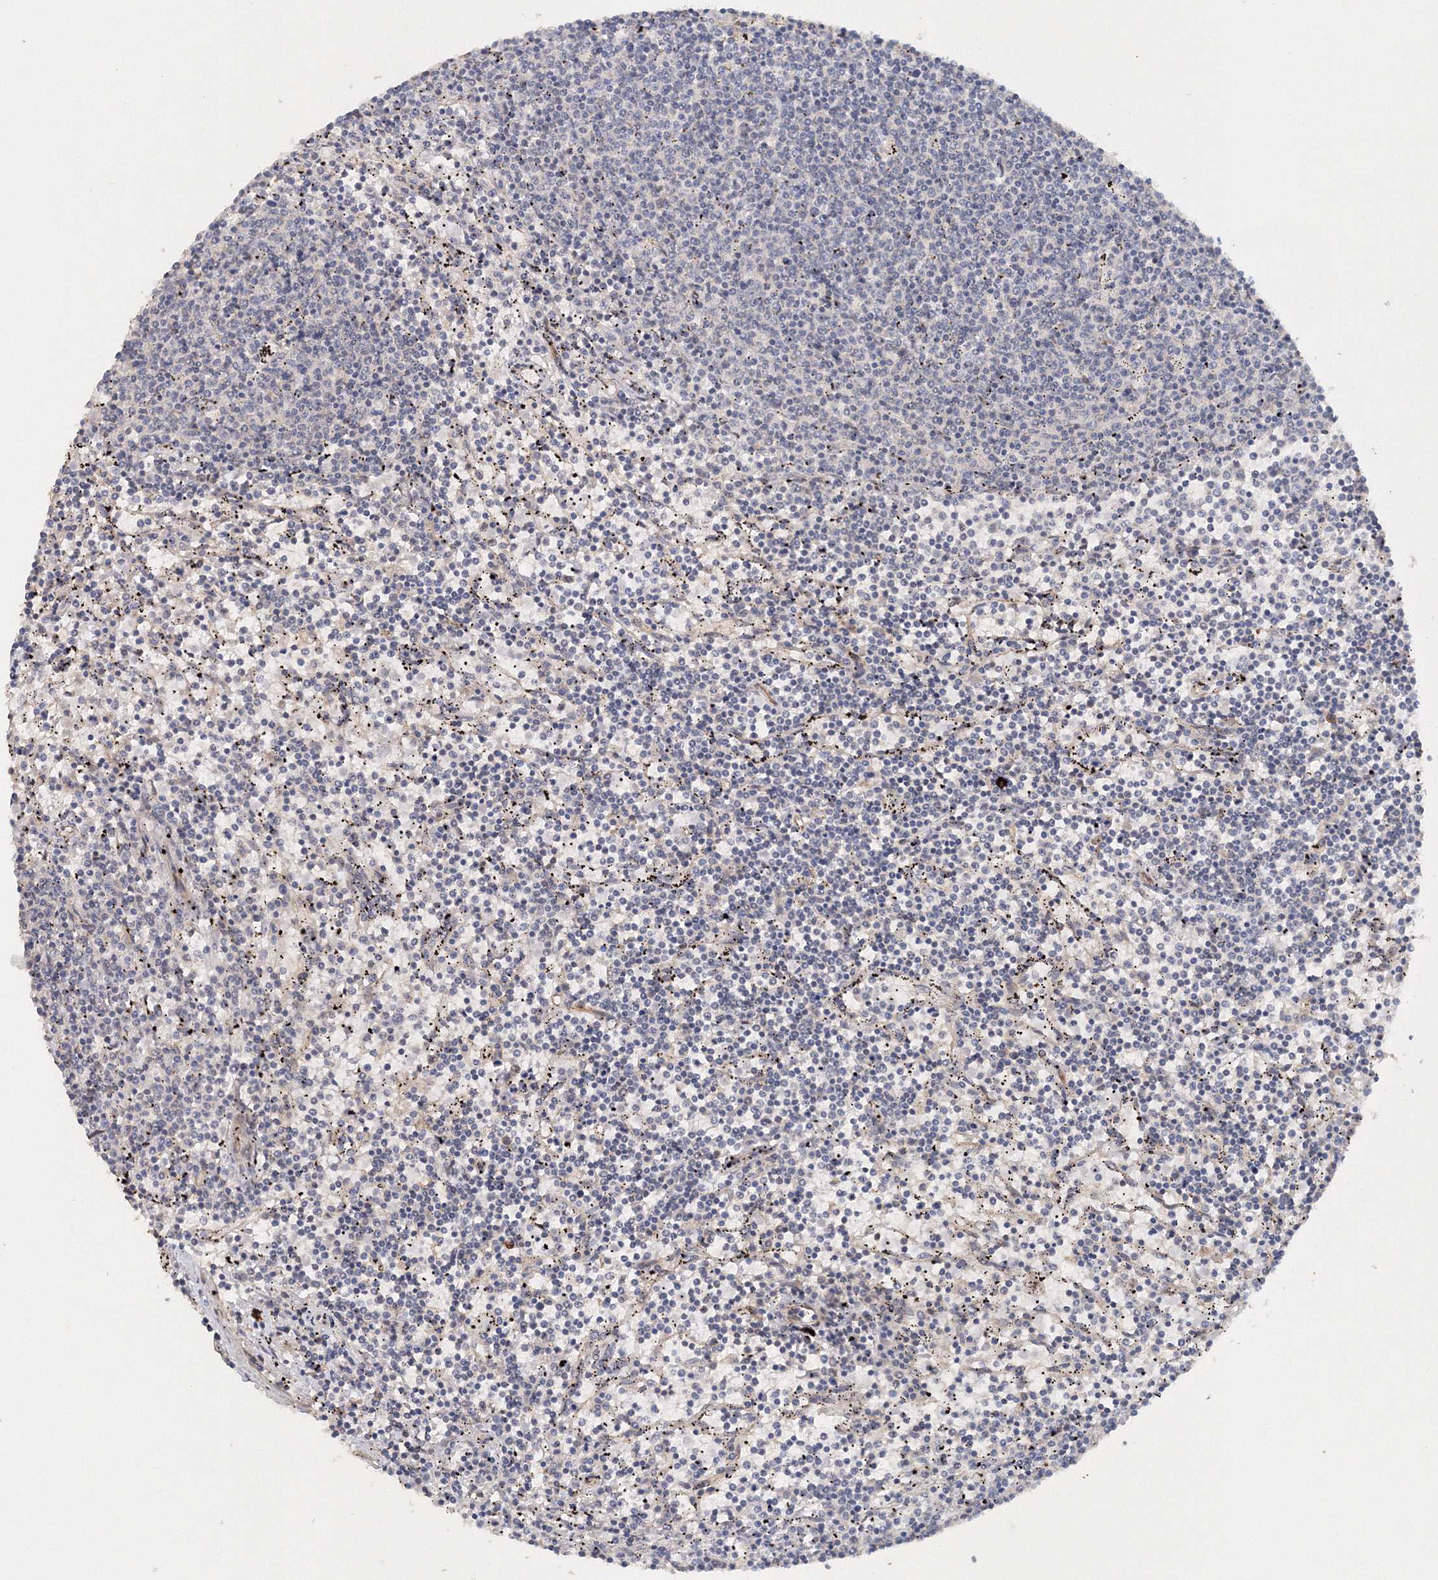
{"staining": {"intensity": "negative", "quantity": "none", "location": "none"}, "tissue": "lymphoma", "cell_type": "Tumor cells", "image_type": "cancer", "snomed": [{"axis": "morphology", "description": "Malignant lymphoma, non-Hodgkin's type, Low grade"}, {"axis": "topography", "description": "Spleen"}], "caption": "High power microscopy image of an immunohistochemistry image of lymphoma, revealing no significant staining in tumor cells.", "gene": "NALF2", "patient": {"sex": "female", "age": 50}}